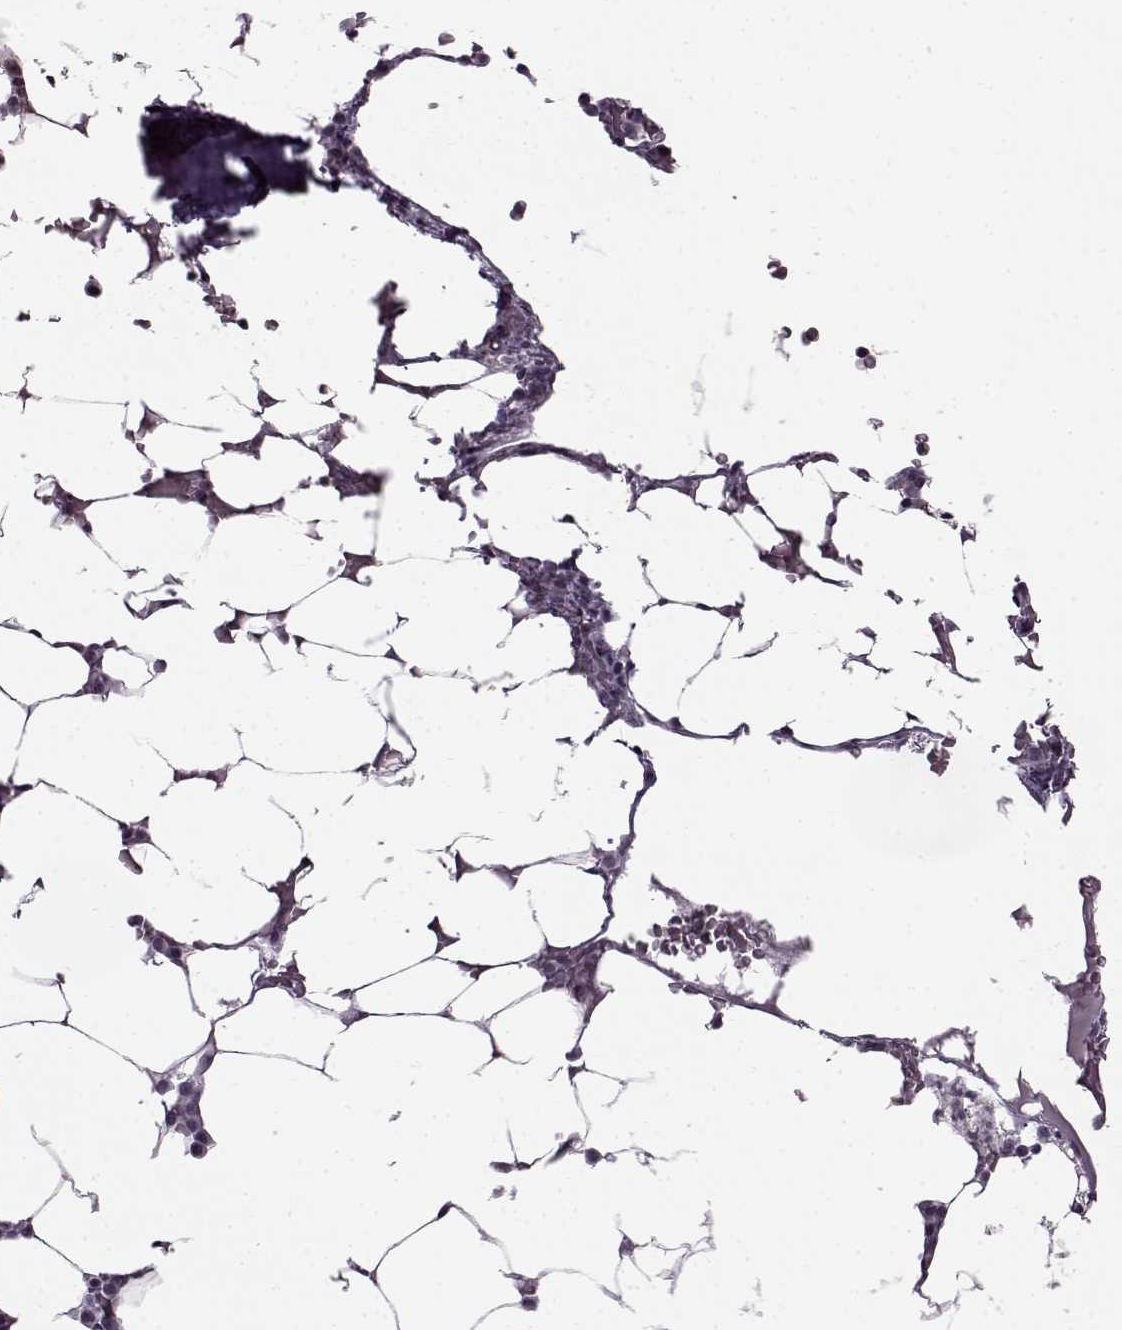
{"staining": {"intensity": "negative", "quantity": "none", "location": "none"}, "tissue": "bone marrow", "cell_type": "Hematopoietic cells", "image_type": "normal", "snomed": [{"axis": "morphology", "description": "Normal tissue, NOS"}, {"axis": "topography", "description": "Bone marrow"}], "caption": "A high-resolution image shows IHC staining of unremarkable bone marrow, which reveals no significant expression in hematopoietic cells.", "gene": "SLC28A2", "patient": {"sex": "female", "age": 52}}